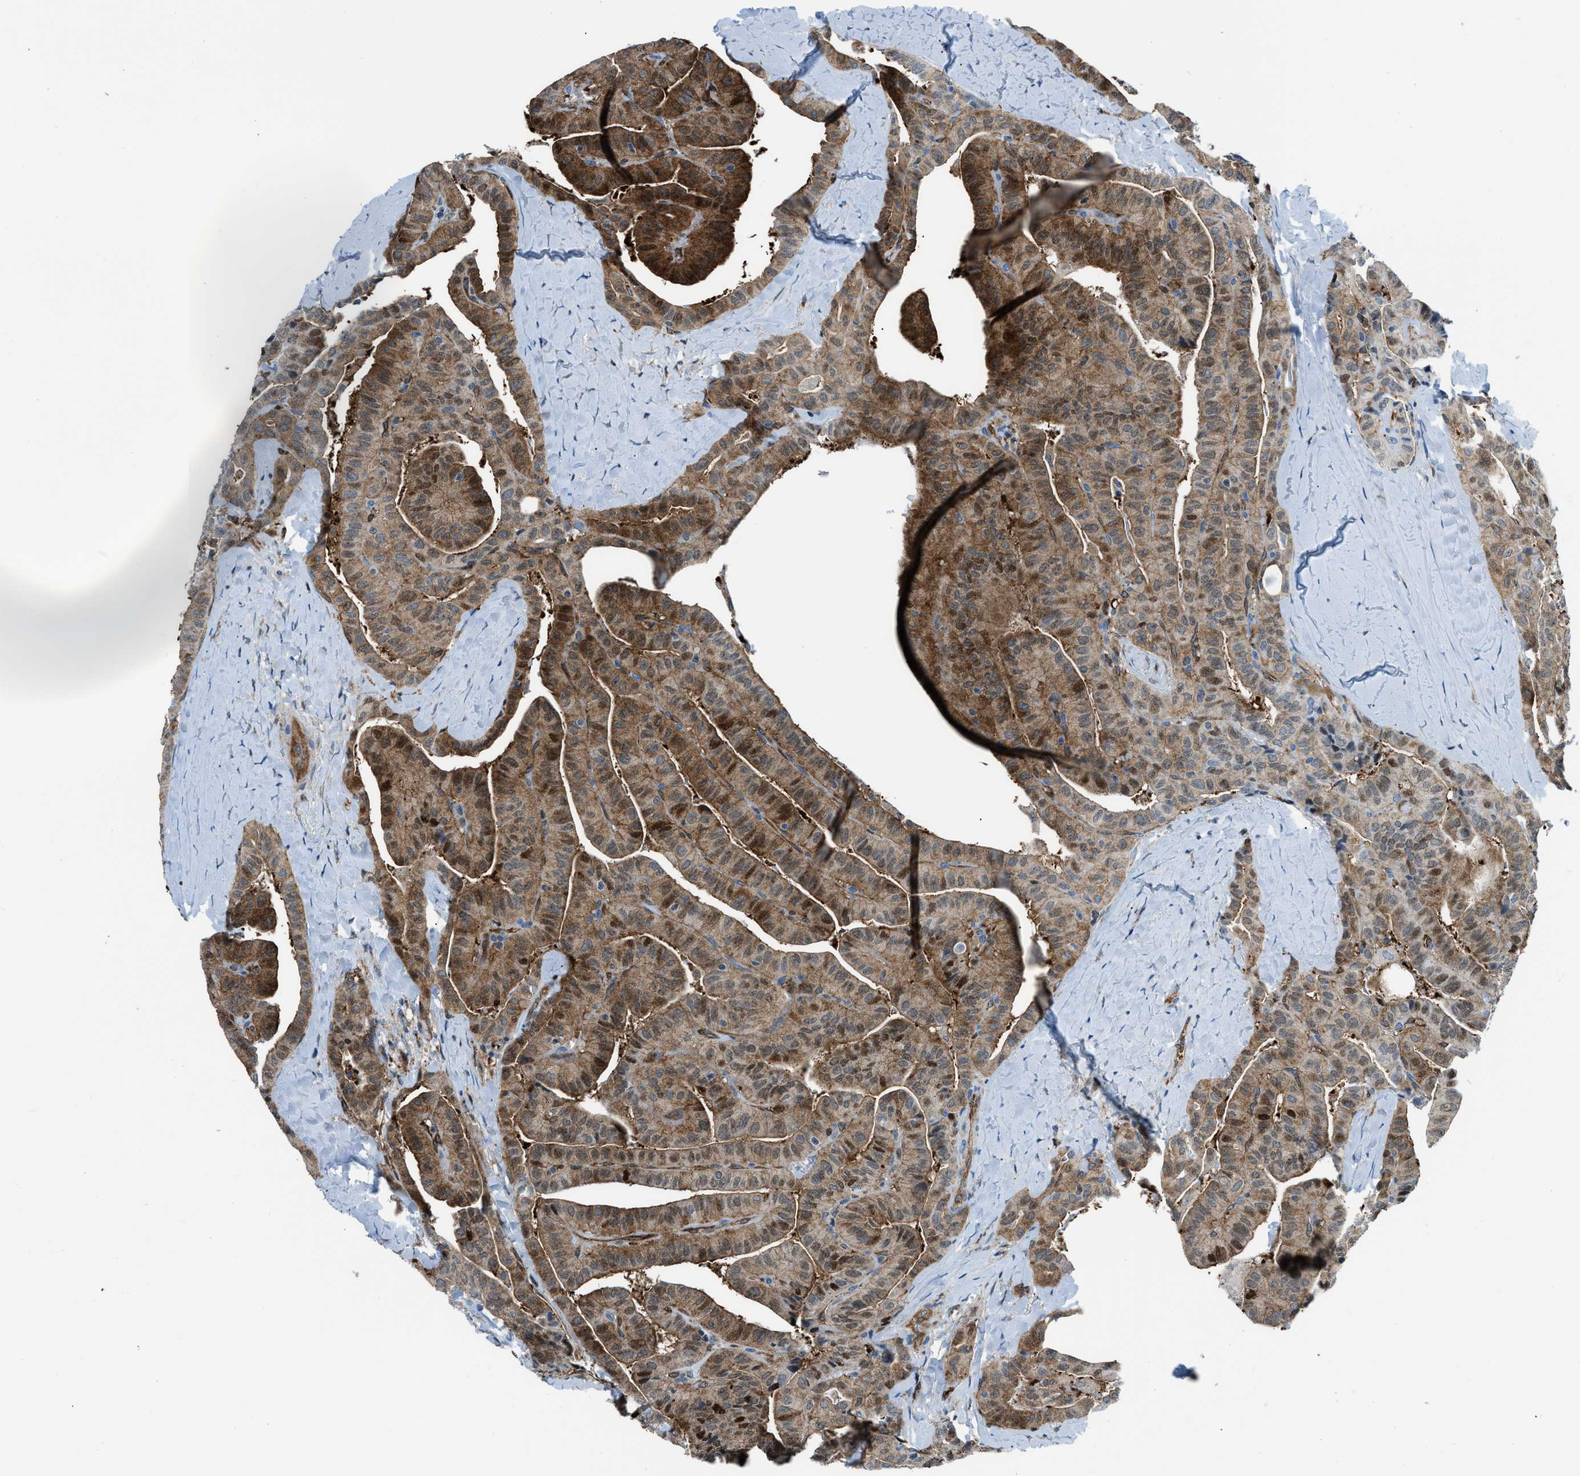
{"staining": {"intensity": "moderate", "quantity": ">75%", "location": "cytoplasmic/membranous,nuclear"}, "tissue": "thyroid cancer", "cell_type": "Tumor cells", "image_type": "cancer", "snomed": [{"axis": "morphology", "description": "Papillary adenocarcinoma, NOS"}, {"axis": "topography", "description": "Thyroid gland"}], "caption": "The histopathology image exhibits immunohistochemical staining of thyroid cancer. There is moderate cytoplasmic/membranous and nuclear positivity is seen in about >75% of tumor cells.", "gene": "YWHAE", "patient": {"sex": "male", "age": 77}}